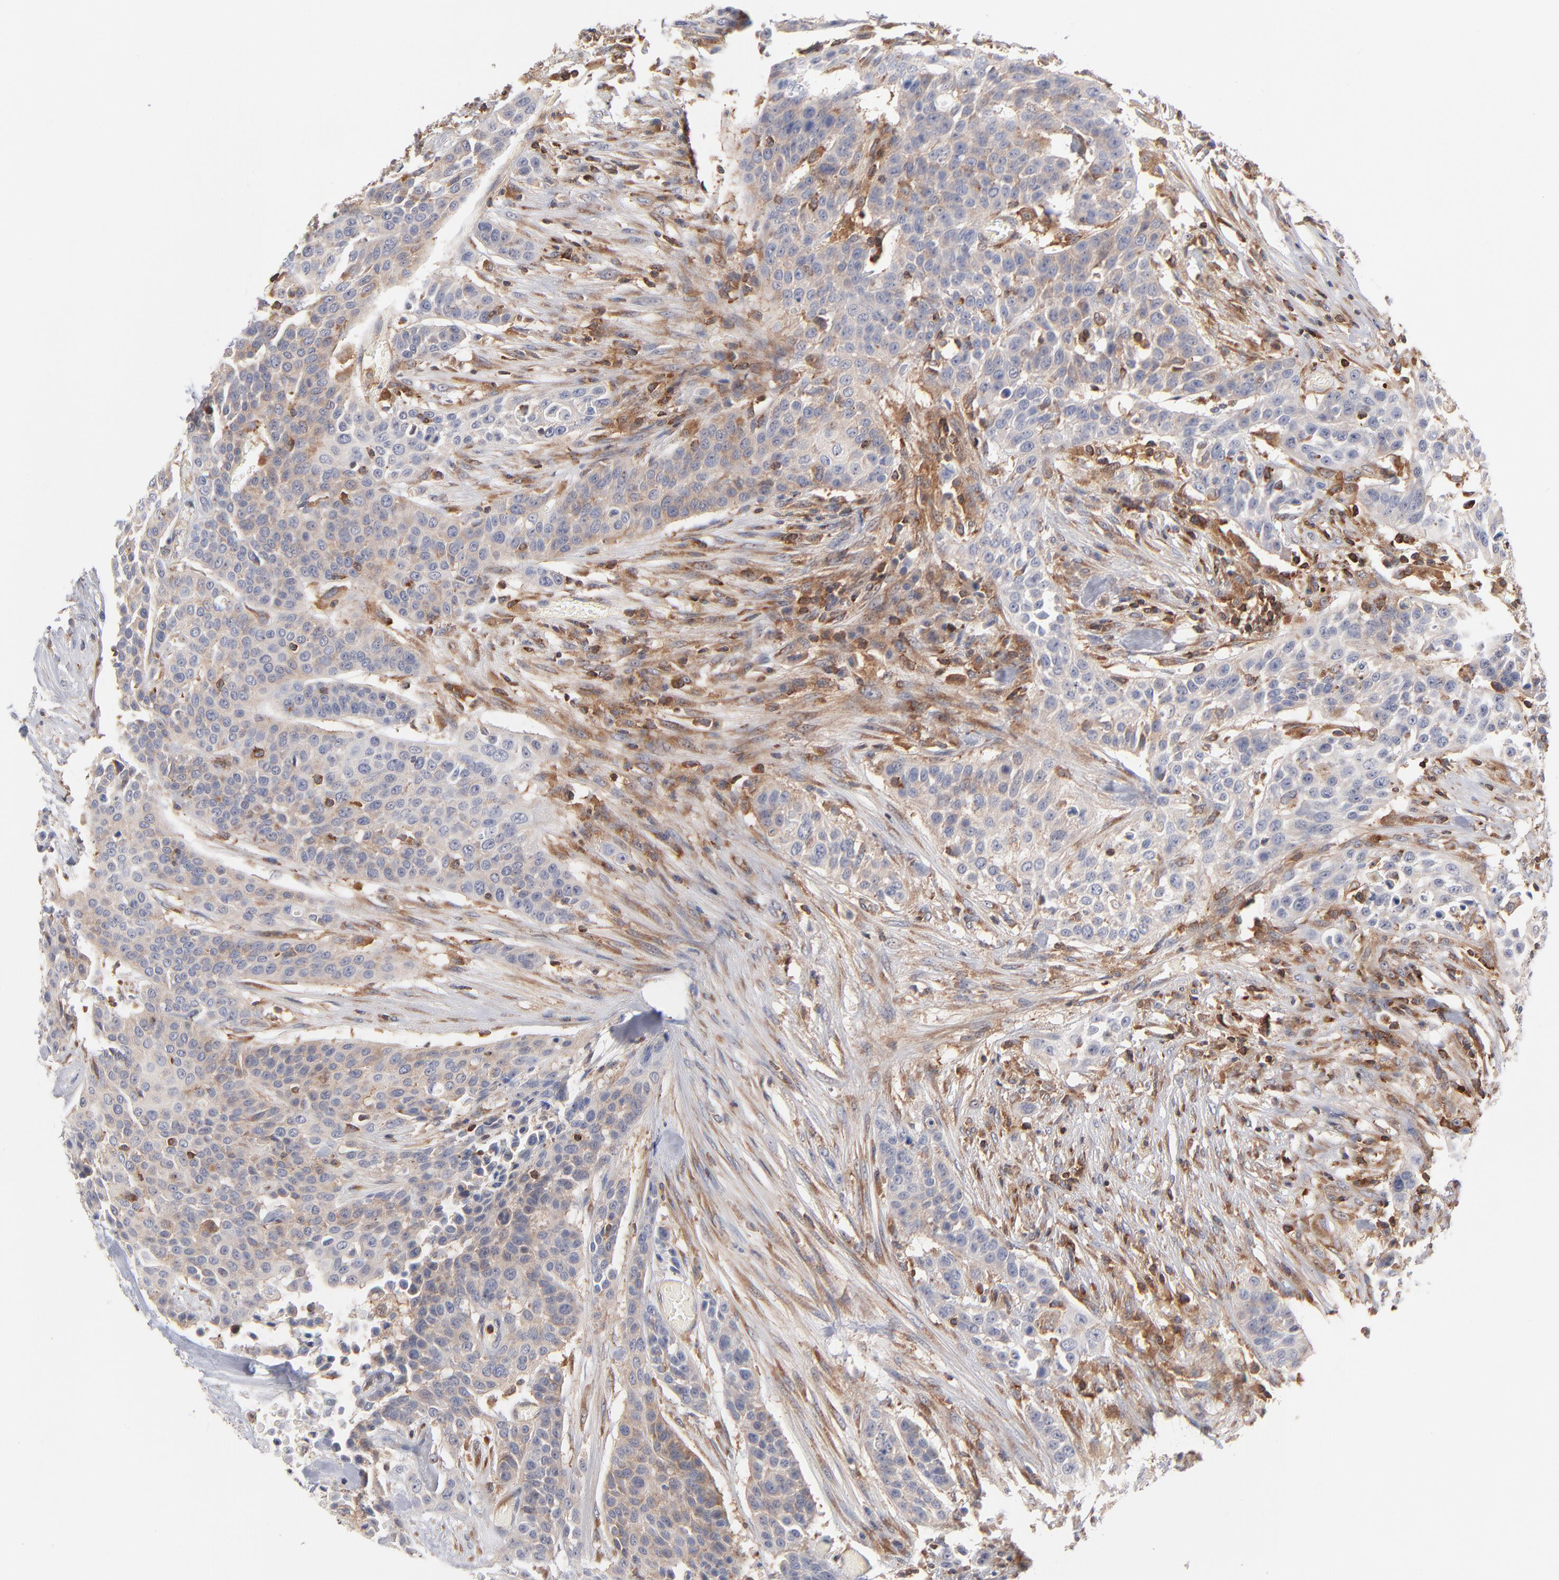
{"staining": {"intensity": "negative", "quantity": "none", "location": "none"}, "tissue": "urothelial cancer", "cell_type": "Tumor cells", "image_type": "cancer", "snomed": [{"axis": "morphology", "description": "Urothelial carcinoma, High grade"}, {"axis": "topography", "description": "Urinary bladder"}], "caption": "There is no significant expression in tumor cells of urothelial cancer.", "gene": "WIPF1", "patient": {"sex": "male", "age": 74}}